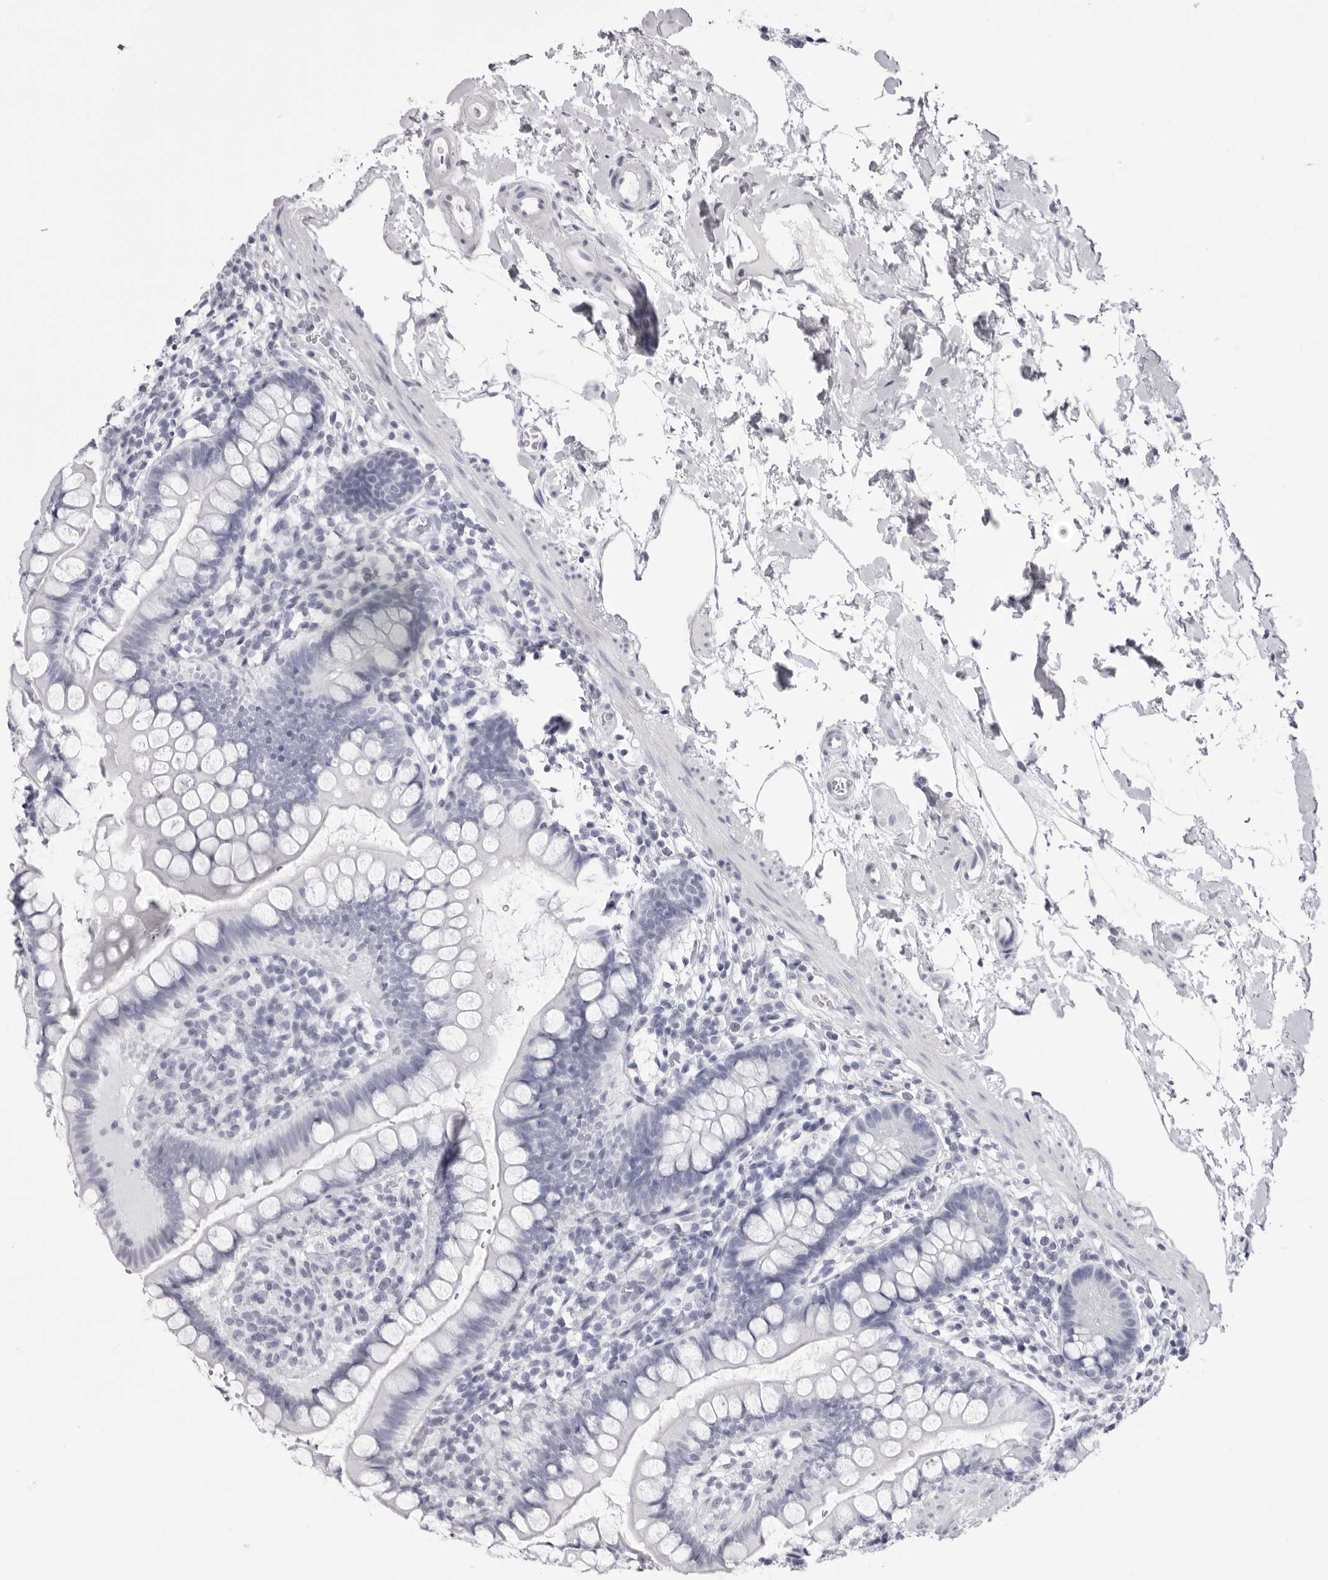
{"staining": {"intensity": "negative", "quantity": "none", "location": "none"}, "tissue": "small intestine", "cell_type": "Glandular cells", "image_type": "normal", "snomed": [{"axis": "morphology", "description": "Normal tissue, NOS"}, {"axis": "topography", "description": "Small intestine"}], "caption": "Glandular cells show no significant protein expression in normal small intestine.", "gene": "TMOD4", "patient": {"sex": "female", "age": 84}}